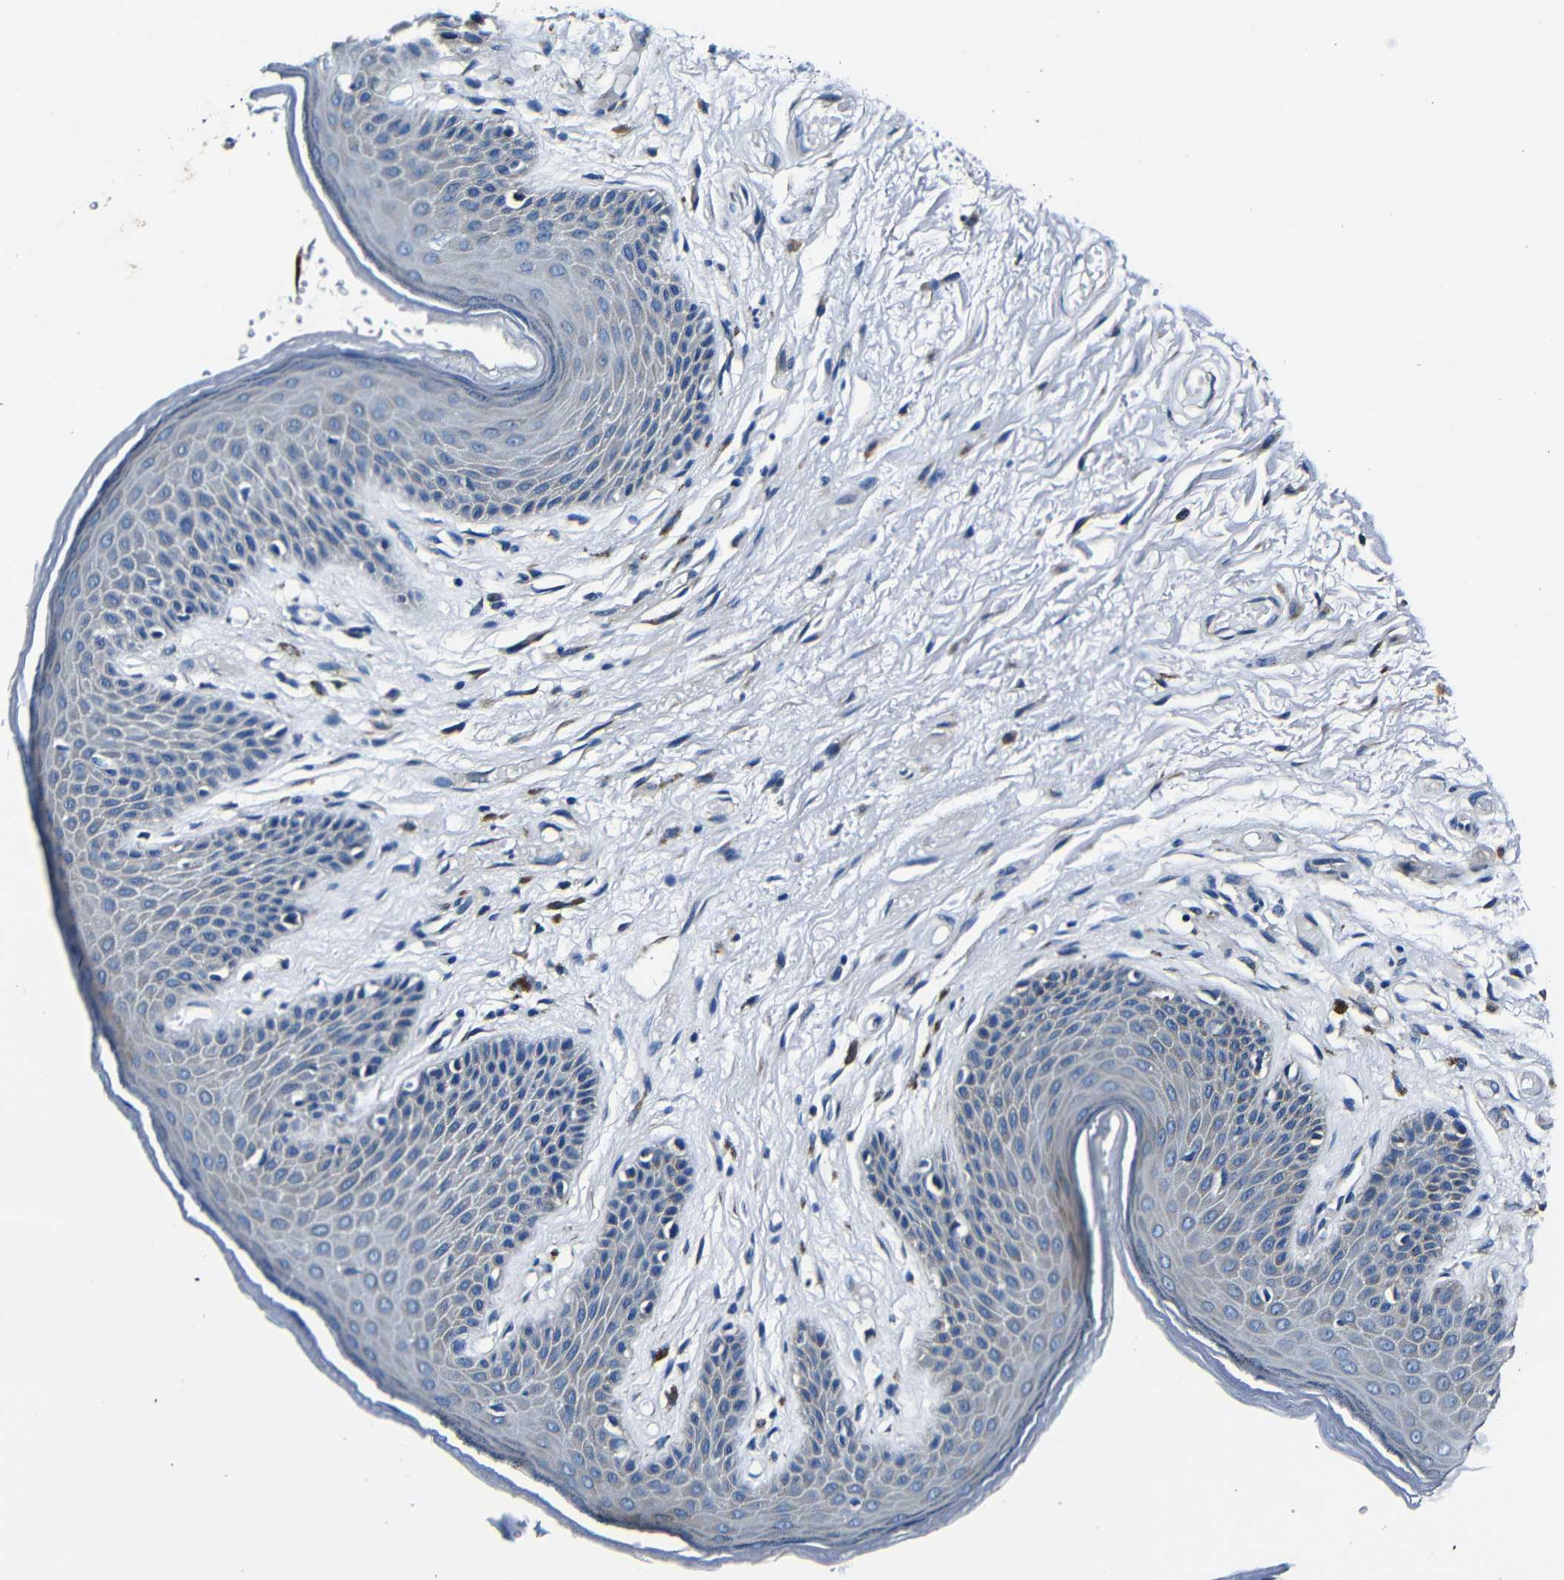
{"staining": {"intensity": "negative", "quantity": "none", "location": "none"}, "tissue": "skin", "cell_type": "Epidermal cells", "image_type": "normal", "snomed": [{"axis": "morphology", "description": "Normal tissue, NOS"}, {"axis": "topography", "description": "Anal"}], "caption": "Protein analysis of unremarkable skin displays no significant positivity in epidermal cells.", "gene": "RRBP1", "patient": {"sex": "male", "age": 74}}